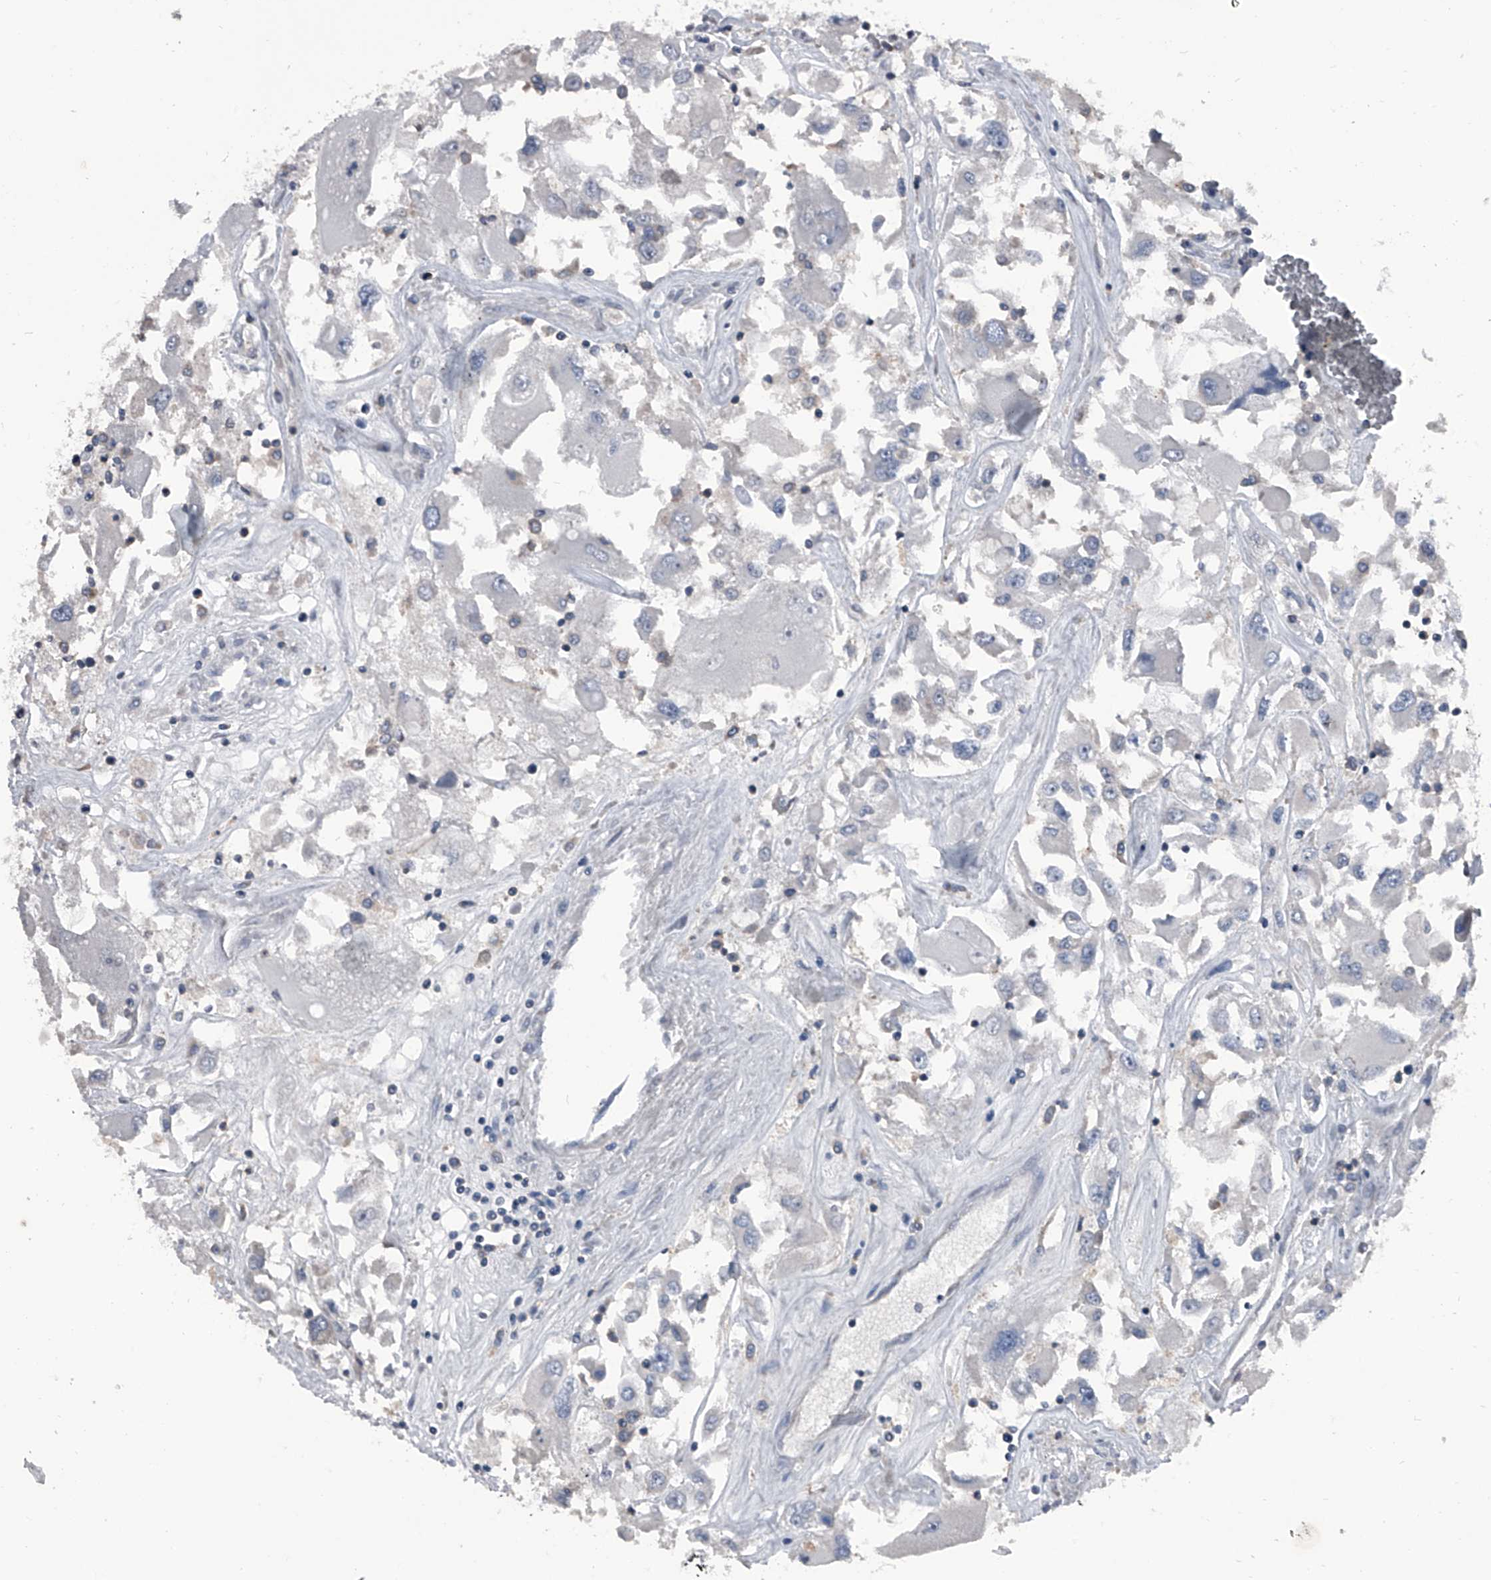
{"staining": {"intensity": "negative", "quantity": "none", "location": "none"}, "tissue": "renal cancer", "cell_type": "Tumor cells", "image_type": "cancer", "snomed": [{"axis": "morphology", "description": "Adenocarcinoma, NOS"}, {"axis": "topography", "description": "Kidney"}], "caption": "This is an IHC image of human adenocarcinoma (renal). There is no staining in tumor cells.", "gene": "PIP5K1A", "patient": {"sex": "female", "age": 52}}